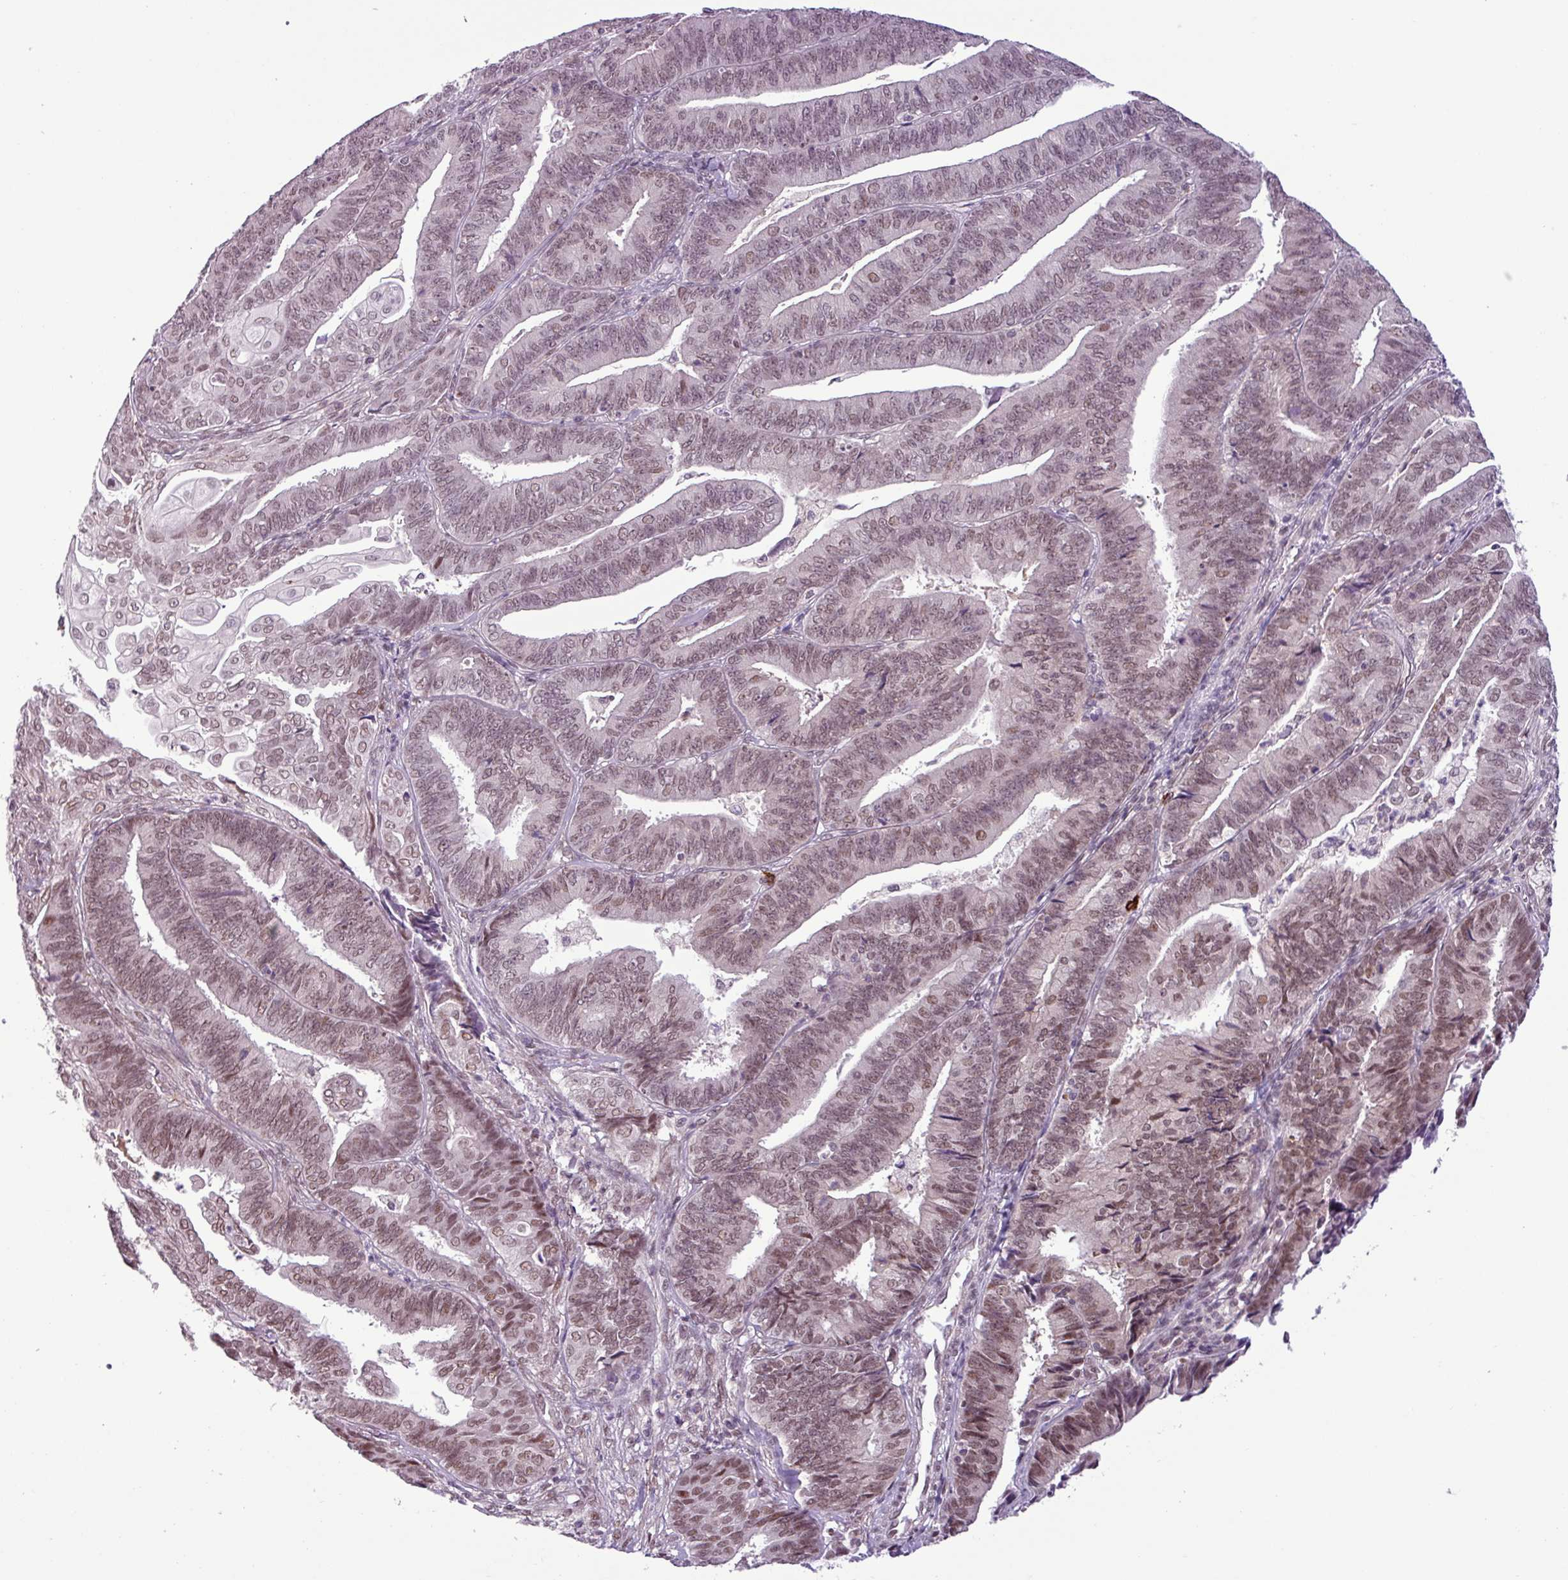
{"staining": {"intensity": "moderate", "quantity": ">75%", "location": "nuclear"}, "tissue": "endometrial cancer", "cell_type": "Tumor cells", "image_type": "cancer", "snomed": [{"axis": "morphology", "description": "Adenocarcinoma, NOS"}, {"axis": "topography", "description": "Endometrium"}], "caption": "IHC photomicrograph of neoplastic tissue: endometrial cancer (adenocarcinoma) stained using immunohistochemistry (IHC) shows medium levels of moderate protein expression localized specifically in the nuclear of tumor cells, appearing as a nuclear brown color.", "gene": "NOTCH2", "patient": {"sex": "female", "age": 73}}